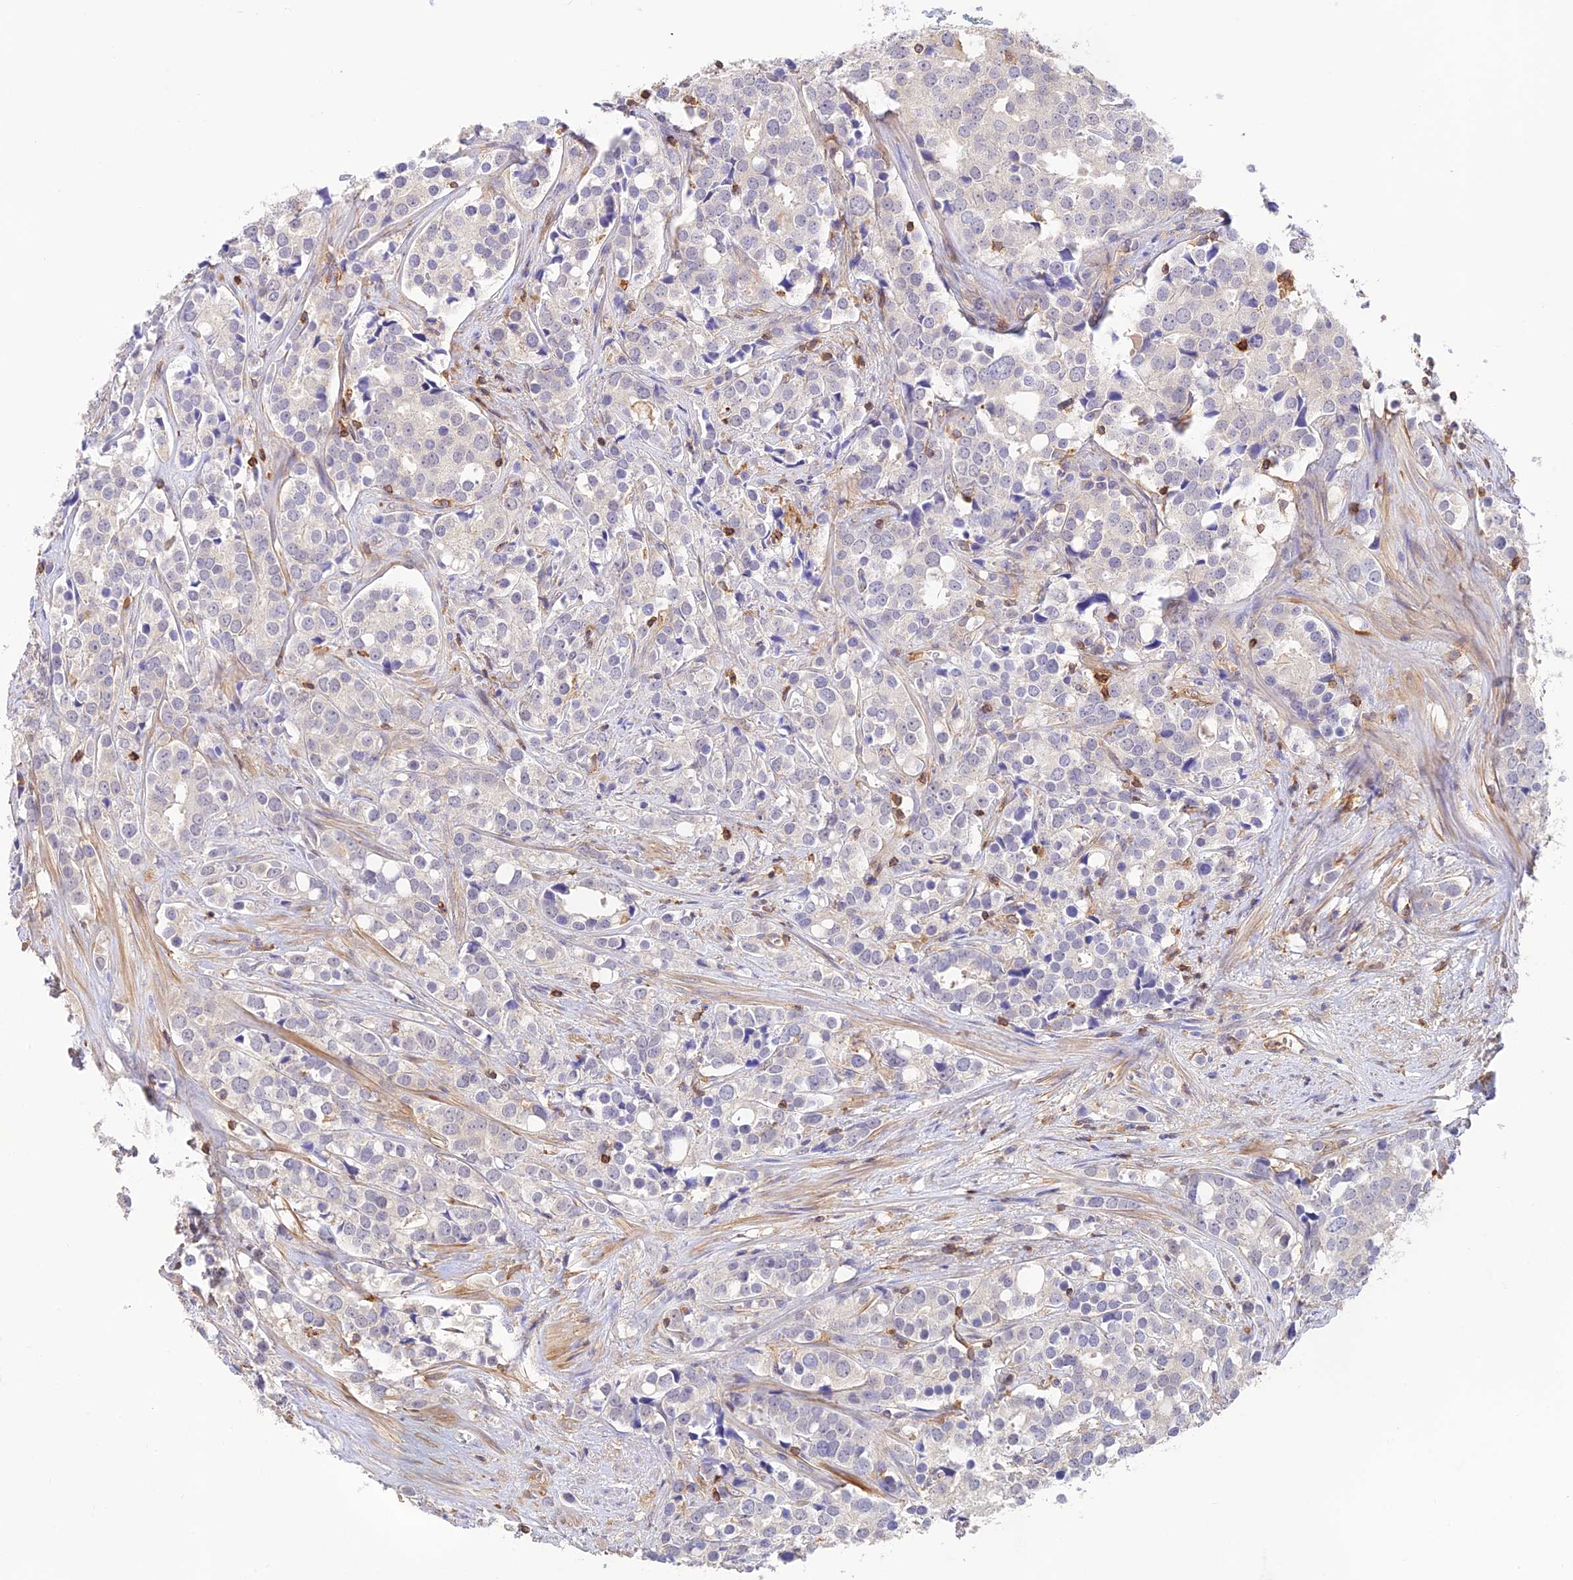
{"staining": {"intensity": "negative", "quantity": "none", "location": "none"}, "tissue": "prostate cancer", "cell_type": "Tumor cells", "image_type": "cancer", "snomed": [{"axis": "morphology", "description": "Adenocarcinoma, High grade"}, {"axis": "topography", "description": "Prostate"}], "caption": "Tumor cells are negative for brown protein staining in prostate high-grade adenocarcinoma.", "gene": "DENND1C", "patient": {"sex": "male", "age": 71}}